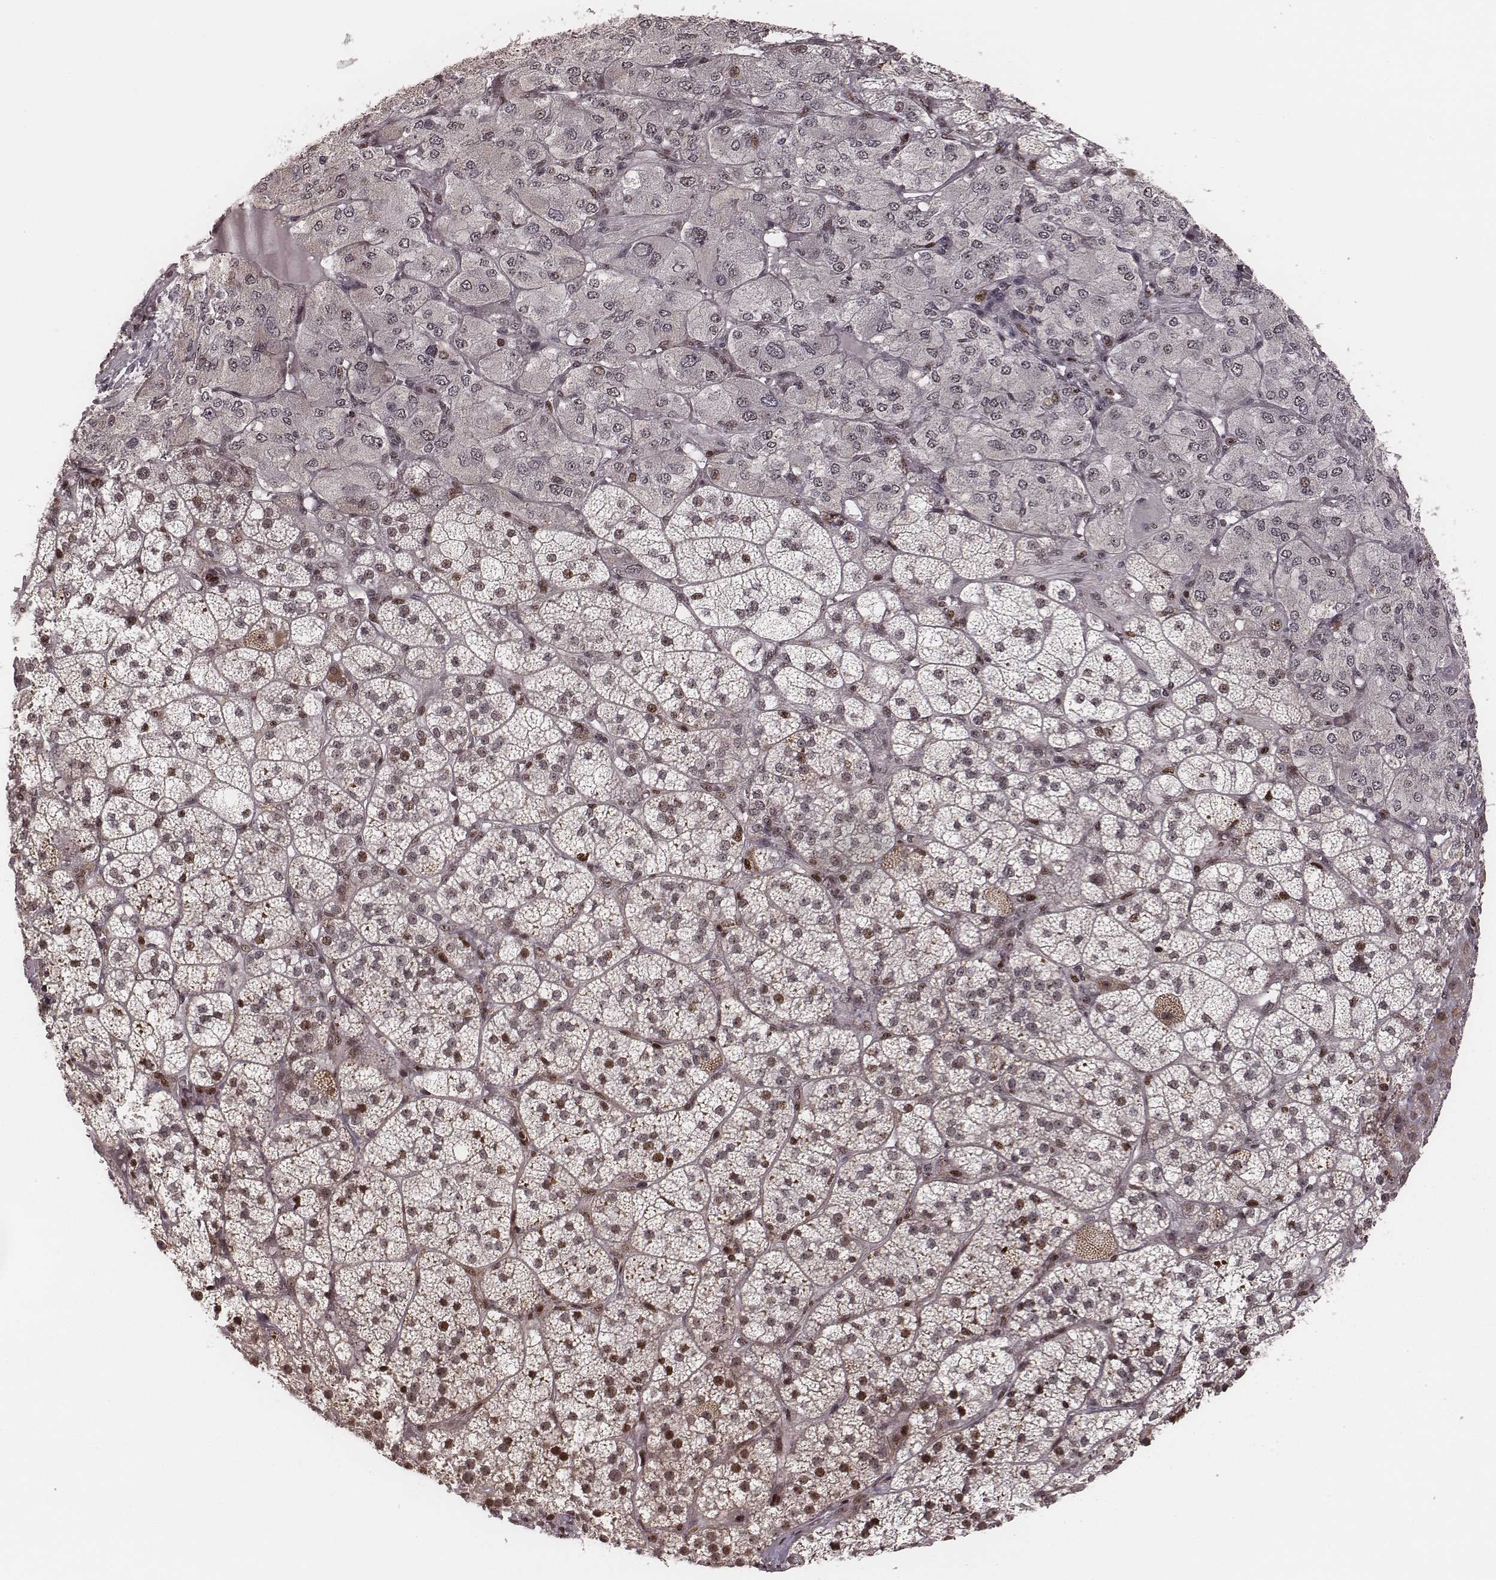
{"staining": {"intensity": "moderate", "quantity": "25%-75%", "location": "cytoplasmic/membranous,nuclear"}, "tissue": "adrenal gland", "cell_type": "Glandular cells", "image_type": "normal", "snomed": [{"axis": "morphology", "description": "Normal tissue, NOS"}, {"axis": "topography", "description": "Adrenal gland"}], "caption": "Glandular cells reveal medium levels of moderate cytoplasmic/membranous,nuclear positivity in approximately 25%-75% of cells in normal human adrenal gland. The staining was performed using DAB (3,3'-diaminobenzidine) to visualize the protein expression in brown, while the nuclei were stained in blue with hematoxylin (Magnification: 20x).", "gene": "VRK3", "patient": {"sex": "female", "age": 60}}